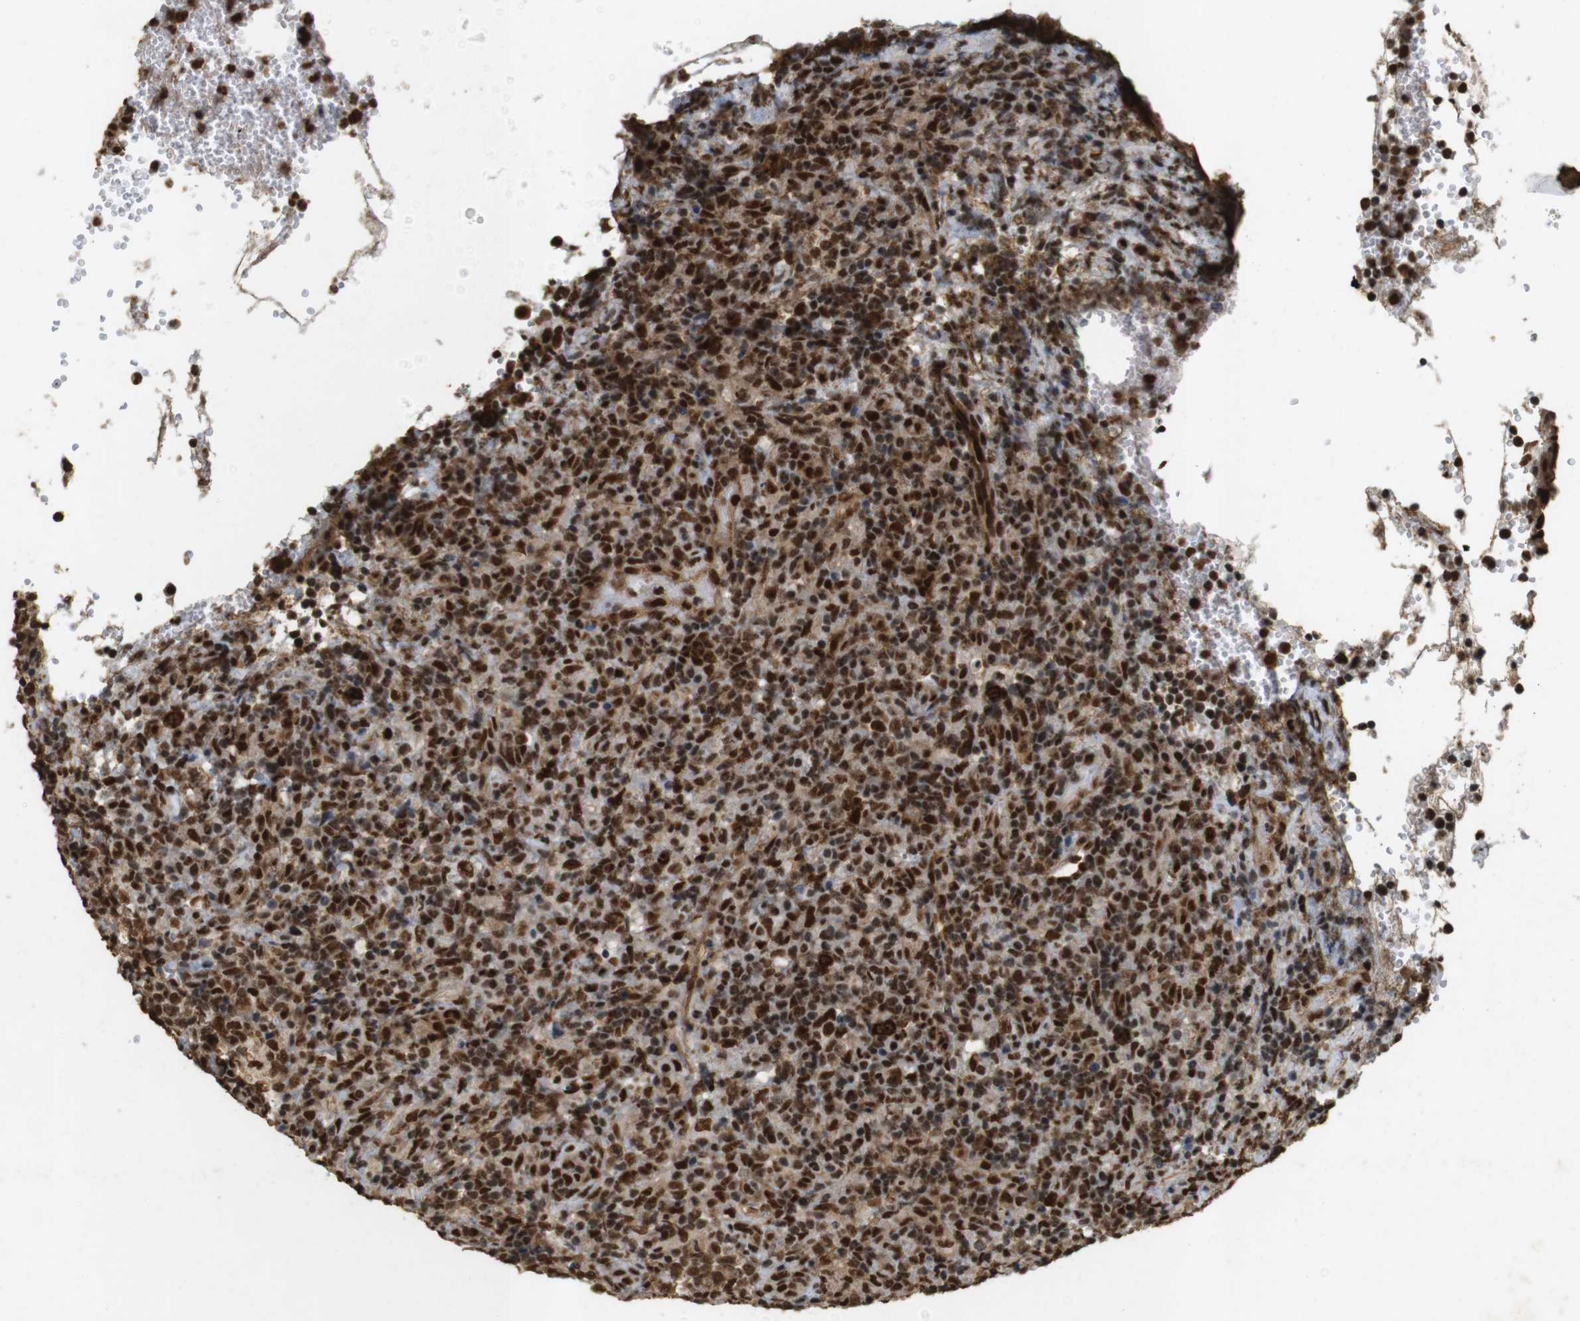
{"staining": {"intensity": "strong", "quantity": ">75%", "location": "cytoplasmic/membranous,nuclear"}, "tissue": "lymphoma", "cell_type": "Tumor cells", "image_type": "cancer", "snomed": [{"axis": "morphology", "description": "Malignant lymphoma, non-Hodgkin's type, High grade"}, {"axis": "topography", "description": "Lymph node"}], "caption": "IHC of malignant lymphoma, non-Hodgkin's type (high-grade) shows high levels of strong cytoplasmic/membranous and nuclear positivity in about >75% of tumor cells. Nuclei are stained in blue.", "gene": "GATA4", "patient": {"sex": "female", "age": 76}}